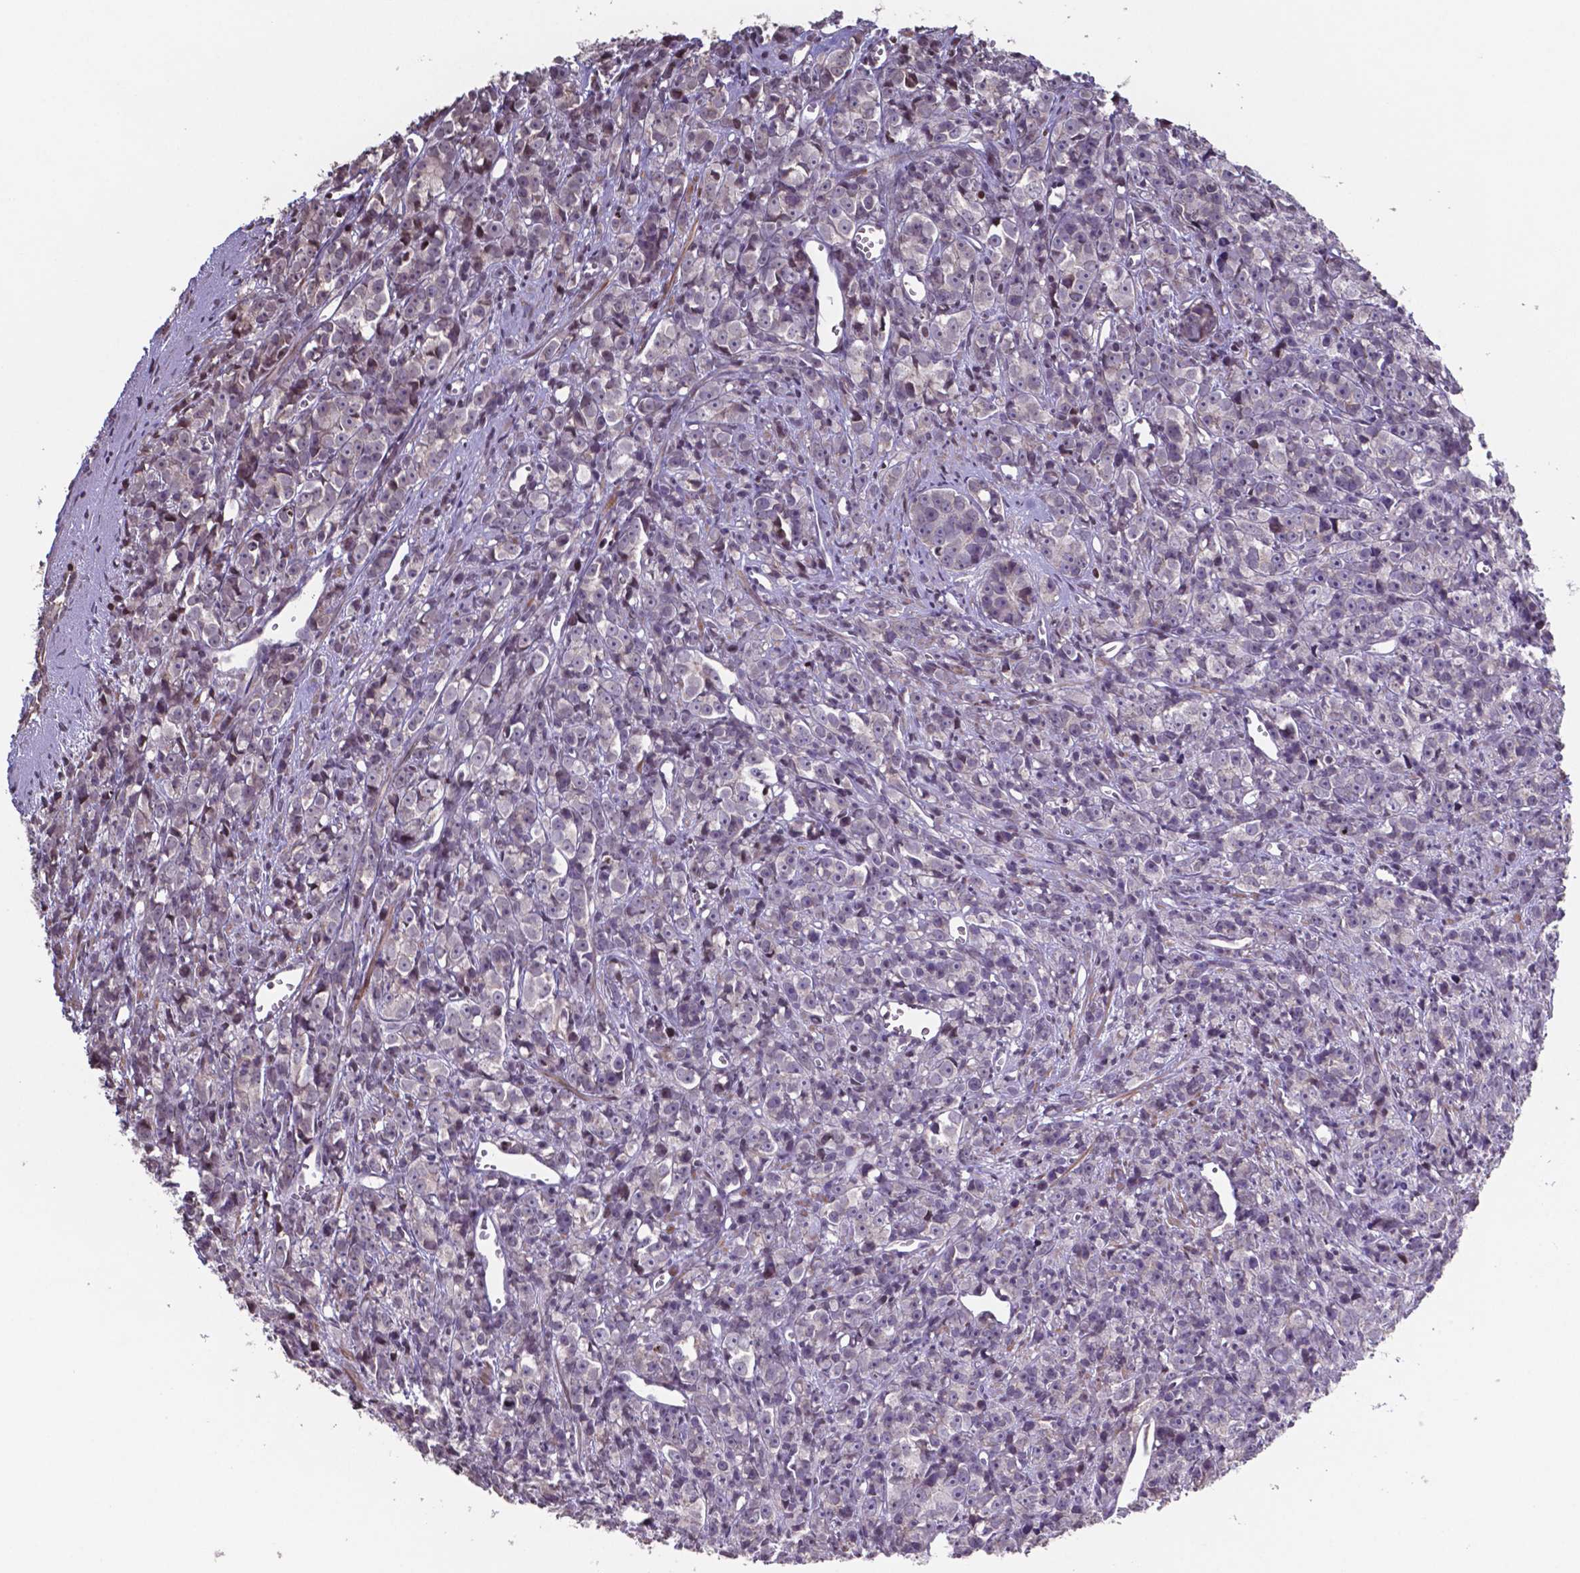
{"staining": {"intensity": "weak", "quantity": "<25%", "location": "nuclear"}, "tissue": "prostate cancer", "cell_type": "Tumor cells", "image_type": "cancer", "snomed": [{"axis": "morphology", "description": "Adenocarcinoma, High grade"}, {"axis": "topography", "description": "Prostate"}], "caption": "Prostate cancer was stained to show a protein in brown. There is no significant staining in tumor cells. (Stains: DAB (3,3'-diaminobenzidine) immunohistochemistry (IHC) with hematoxylin counter stain, Microscopy: brightfield microscopy at high magnification).", "gene": "MLC1", "patient": {"sex": "male", "age": 77}}